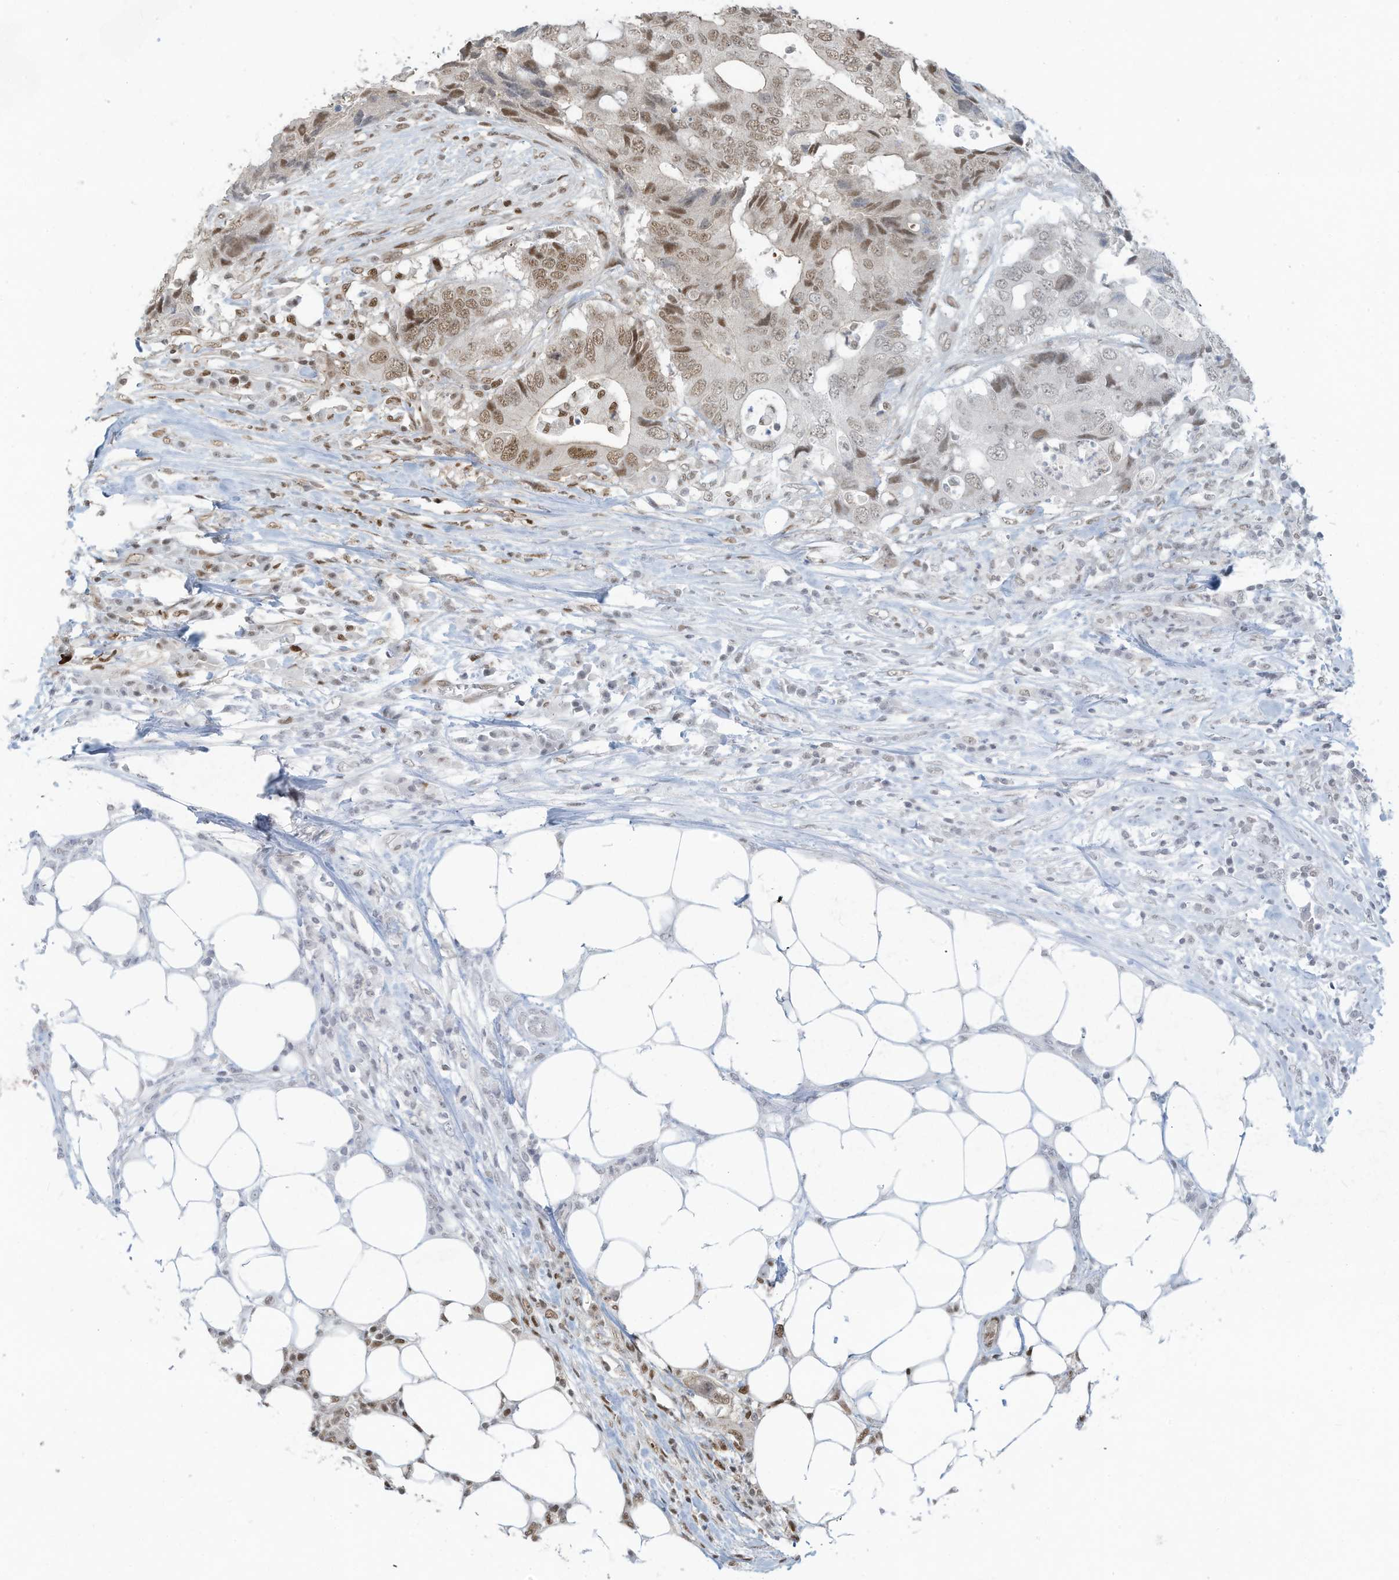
{"staining": {"intensity": "moderate", "quantity": ">75%", "location": "nuclear"}, "tissue": "colorectal cancer", "cell_type": "Tumor cells", "image_type": "cancer", "snomed": [{"axis": "morphology", "description": "Adenocarcinoma, NOS"}, {"axis": "topography", "description": "Colon"}], "caption": "This image reveals immunohistochemistry staining of human colorectal cancer, with medium moderate nuclear positivity in about >75% of tumor cells.", "gene": "DBR1", "patient": {"sex": "male", "age": 71}}